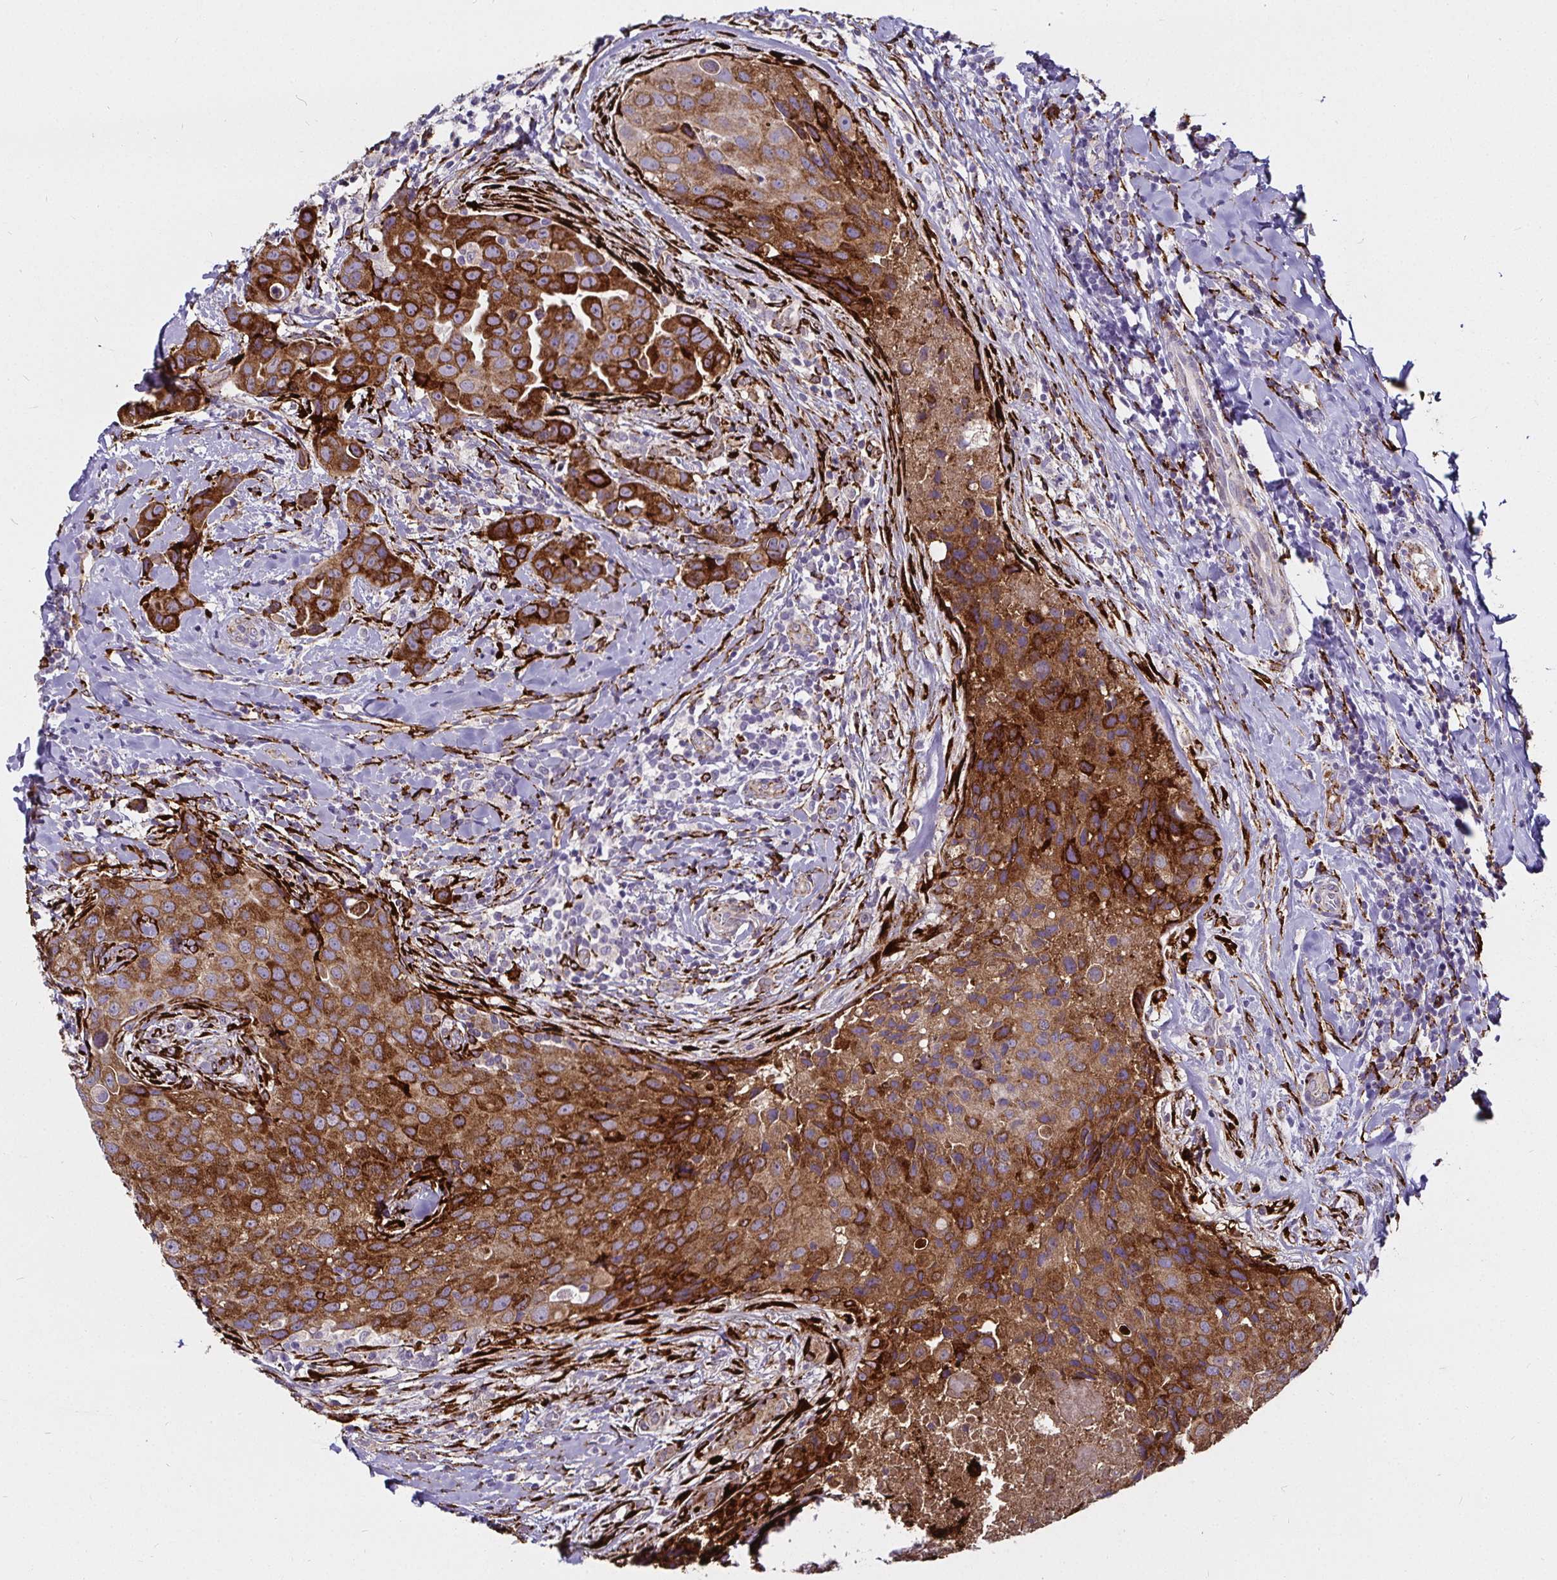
{"staining": {"intensity": "strong", "quantity": ">75%", "location": "cytoplasmic/membranous"}, "tissue": "breast cancer", "cell_type": "Tumor cells", "image_type": "cancer", "snomed": [{"axis": "morphology", "description": "Duct carcinoma"}, {"axis": "topography", "description": "Breast"}], "caption": "IHC (DAB) staining of invasive ductal carcinoma (breast) reveals strong cytoplasmic/membranous protein staining in approximately >75% of tumor cells.", "gene": "P4HA2", "patient": {"sex": "female", "age": 24}}